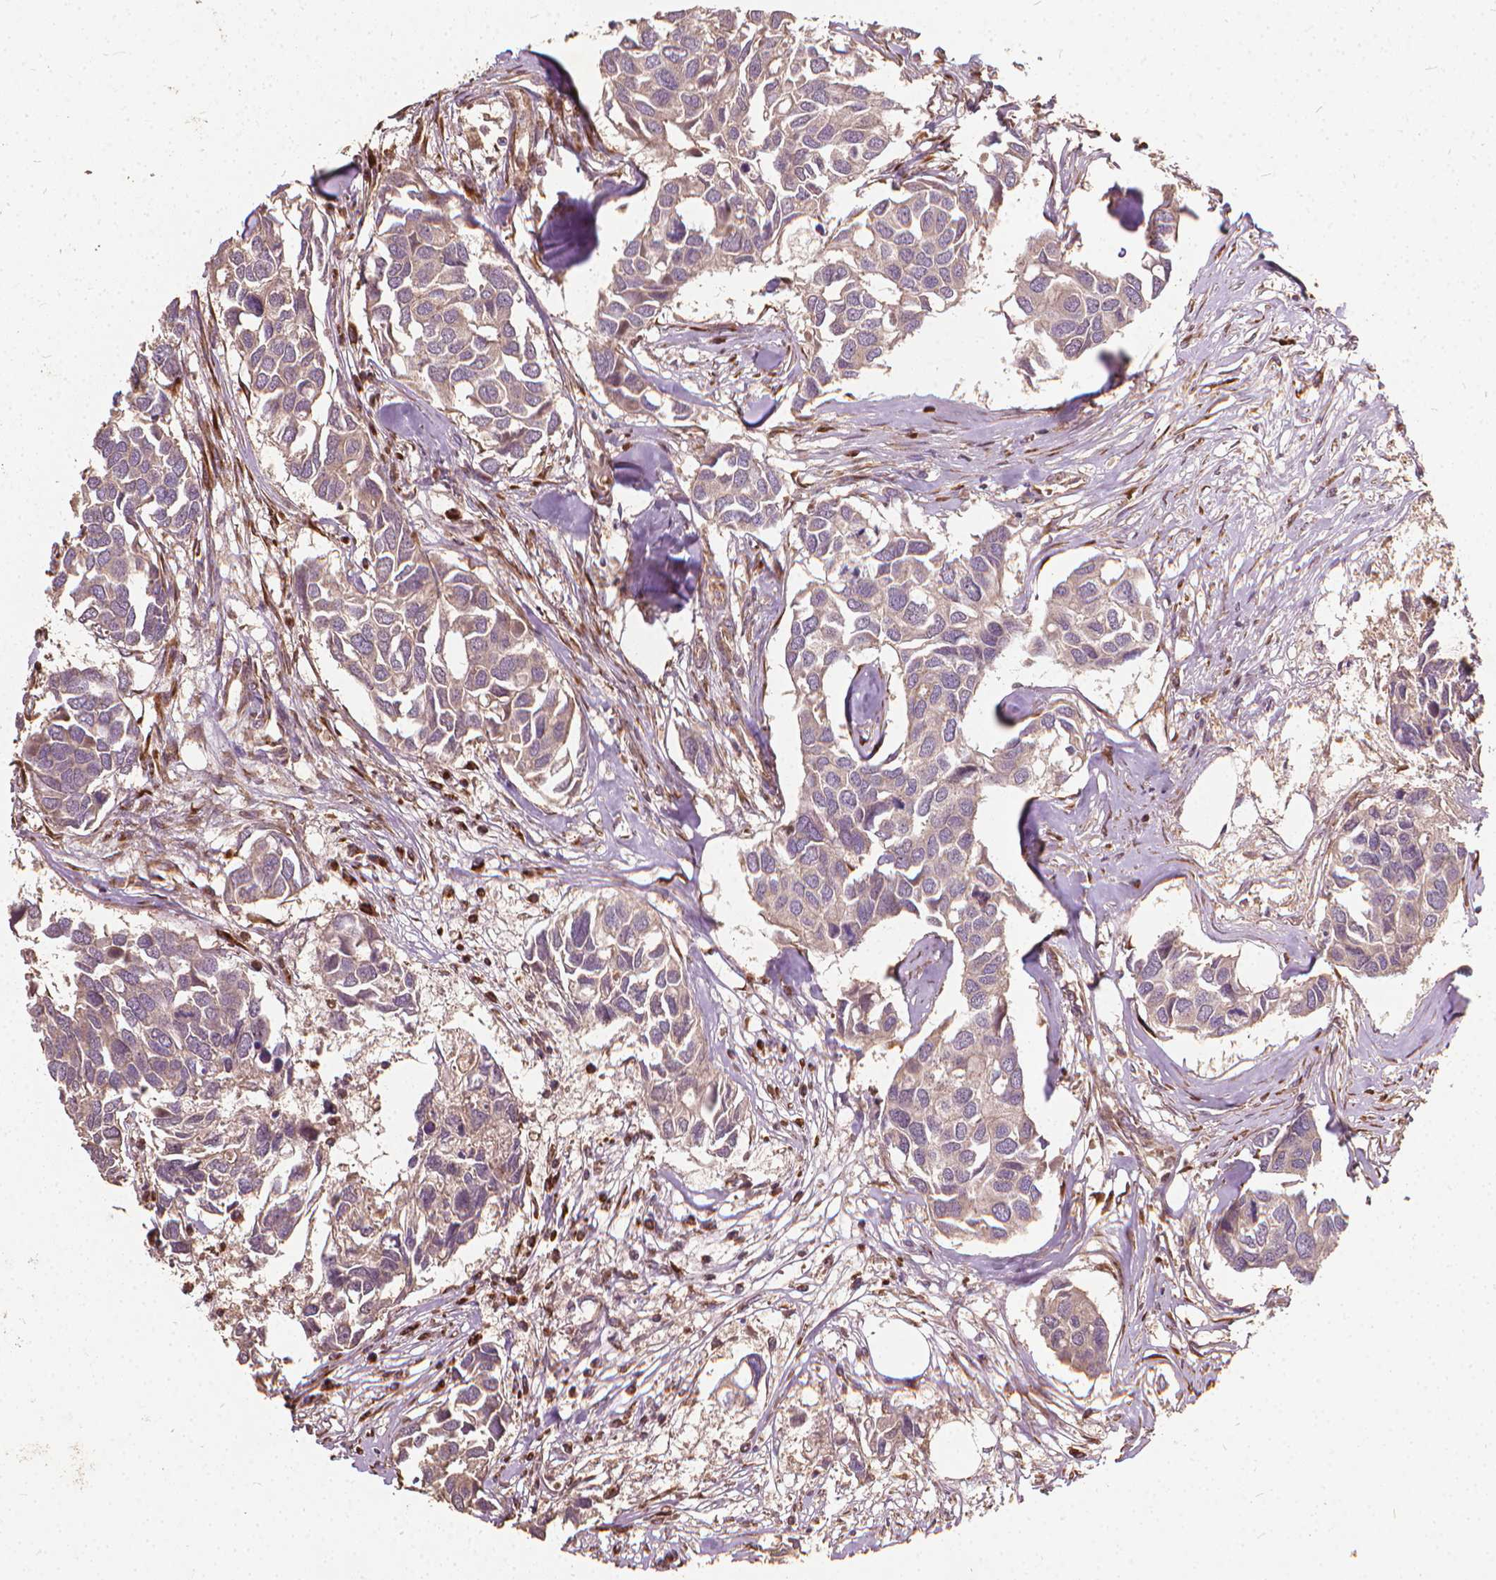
{"staining": {"intensity": "weak", "quantity": ">75%", "location": "cytoplasmic/membranous"}, "tissue": "breast cancer", "cell_type": "Tumor cells", "image_type": "cancer", "snomed": [{"axis": "morphology", "description": "Duct carcinoma"}, {"axis": "topography", "description": "Breast"}], "caption": "Human breast cancer stained with a brown dye demonstrates weak cytoplasmic/membranous positive positivity in about >75% of tumor cells.", "gene": "UBXN2A", "patient": {"sex": "female", "age": 83}}